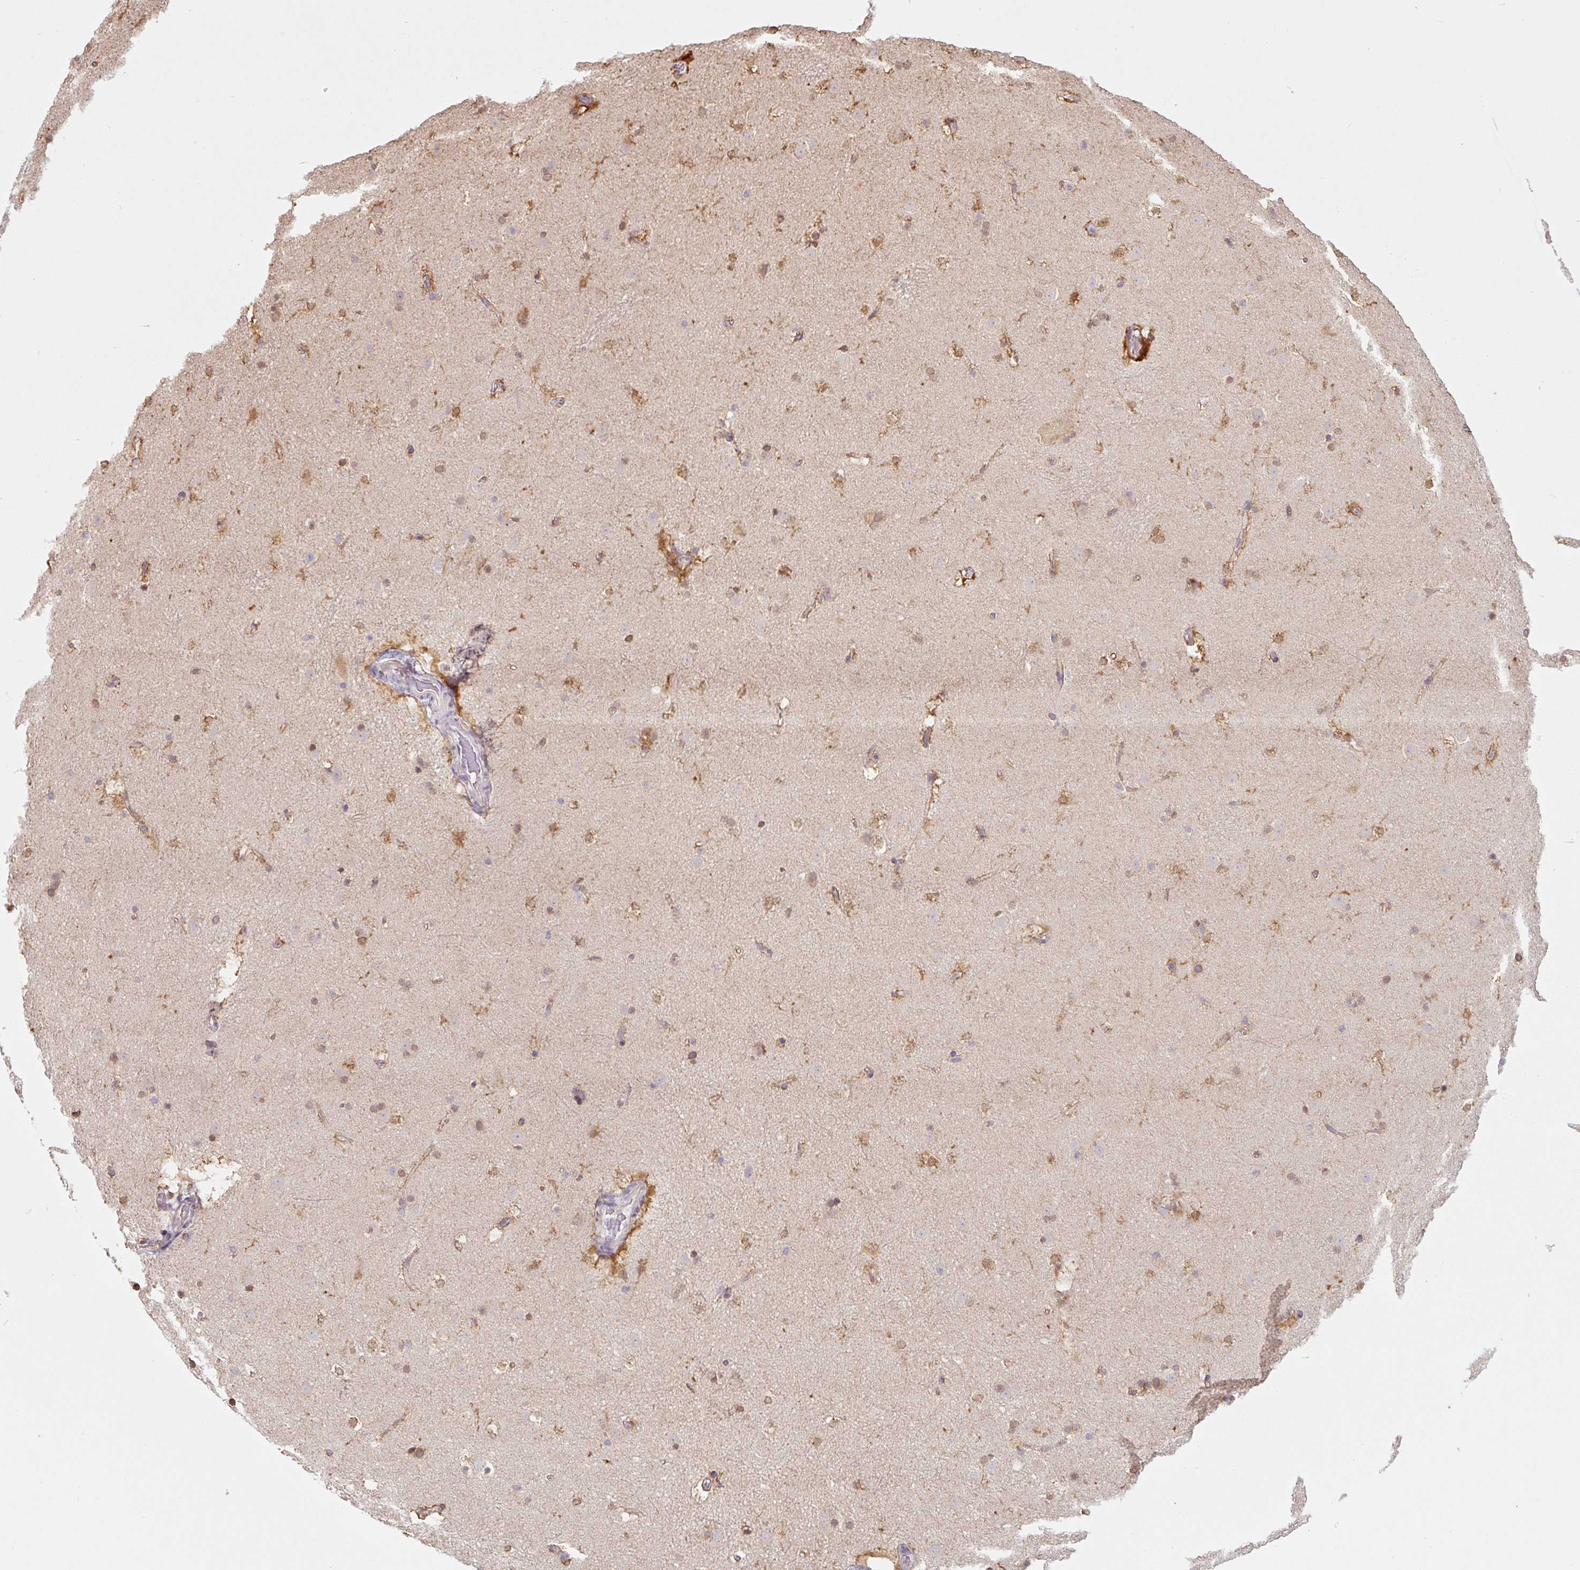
{"staining": {"intensity": "moderate", "quantity": "25%-75%", "location": "cytoplasmic/membranous,nuclear"}, "tissue": "caudate", "cell_type": "Glial cells", "image_type": "normal", "snomed": [{"axis": "morphology", "description": "Normal tissue, NOS"}, {"axis": "topography", "description": "Lateral ventricle wall"}], "caption": "Immunohistochemistry (IHC) image of unremarkable caudate stained for a protein (brown), which displays medium levels of moderate cytoplasmic/membranous,nuclear positivity in about 25%-75% of glial cells.", "gene": "ASRGL1", "patient": {"sex": "male", "age": 37}}